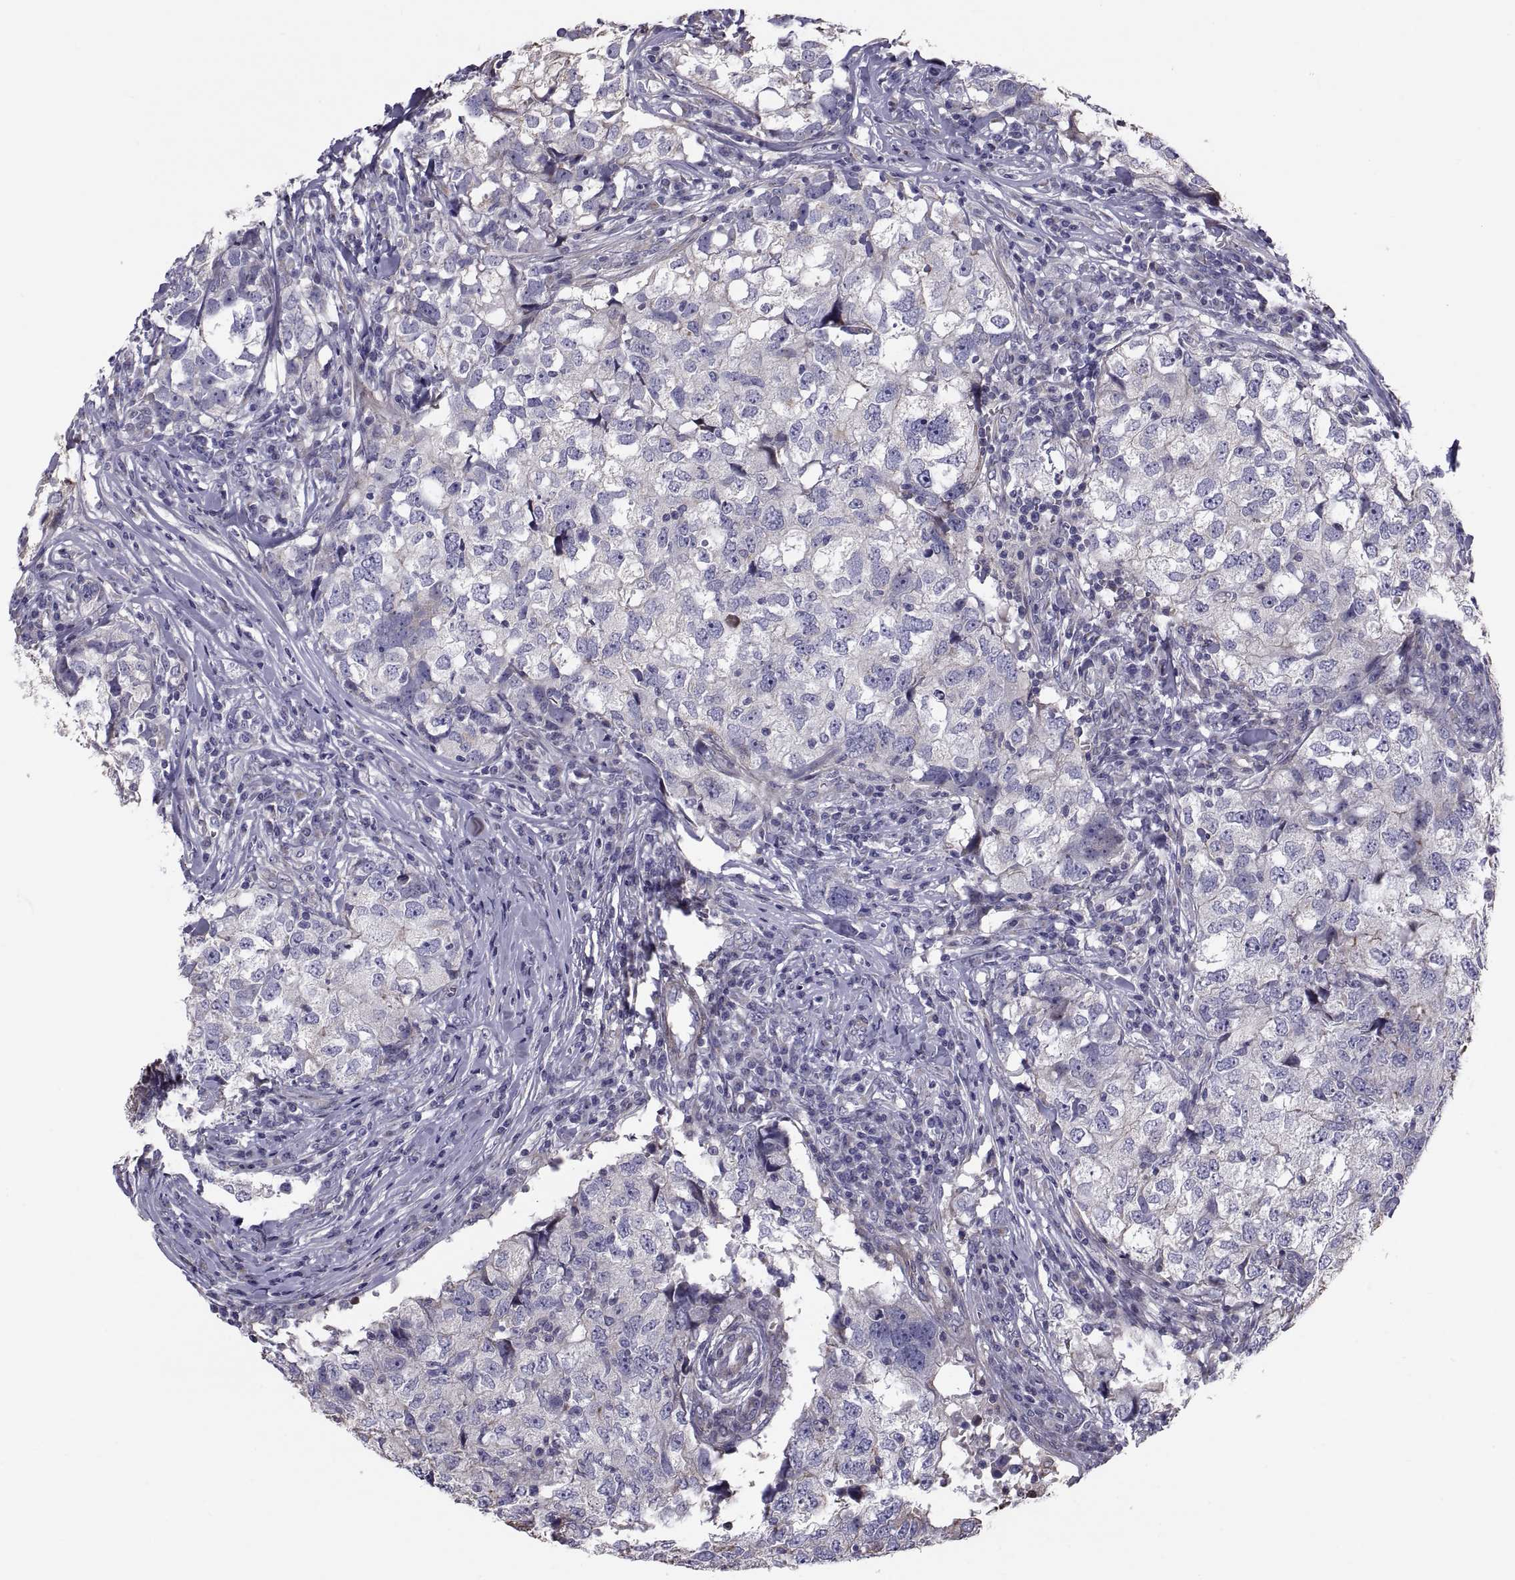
{"staining": {"intensity": "moderate", "quantity": "<25%", "location": "cytoplasmic/membranous"}, "tissue": "breast cancer", "cell_type": "Tumor cells", "image_type": "cancer", "snomed": [{"axis": "morphology", "description": "Duct carcinoma"}, {"axis": "topography", "description": "Breast"}], "caption": "Immunohistochemical staining of human breast cancer (infiltrating ductal carcinoma) shows low levels of moderate cytoplasmic/membranous protein expression in about <25% of tumor cells. The staining was performed using DAB (3,3'-diaminobenzidine) to visualize the protein expression in brown, while the nuclei were stained in blue with hematoxylin (Magnification: 20x).", "gene": "ANO1", "patient": {"sex": "female", "age": 30}}